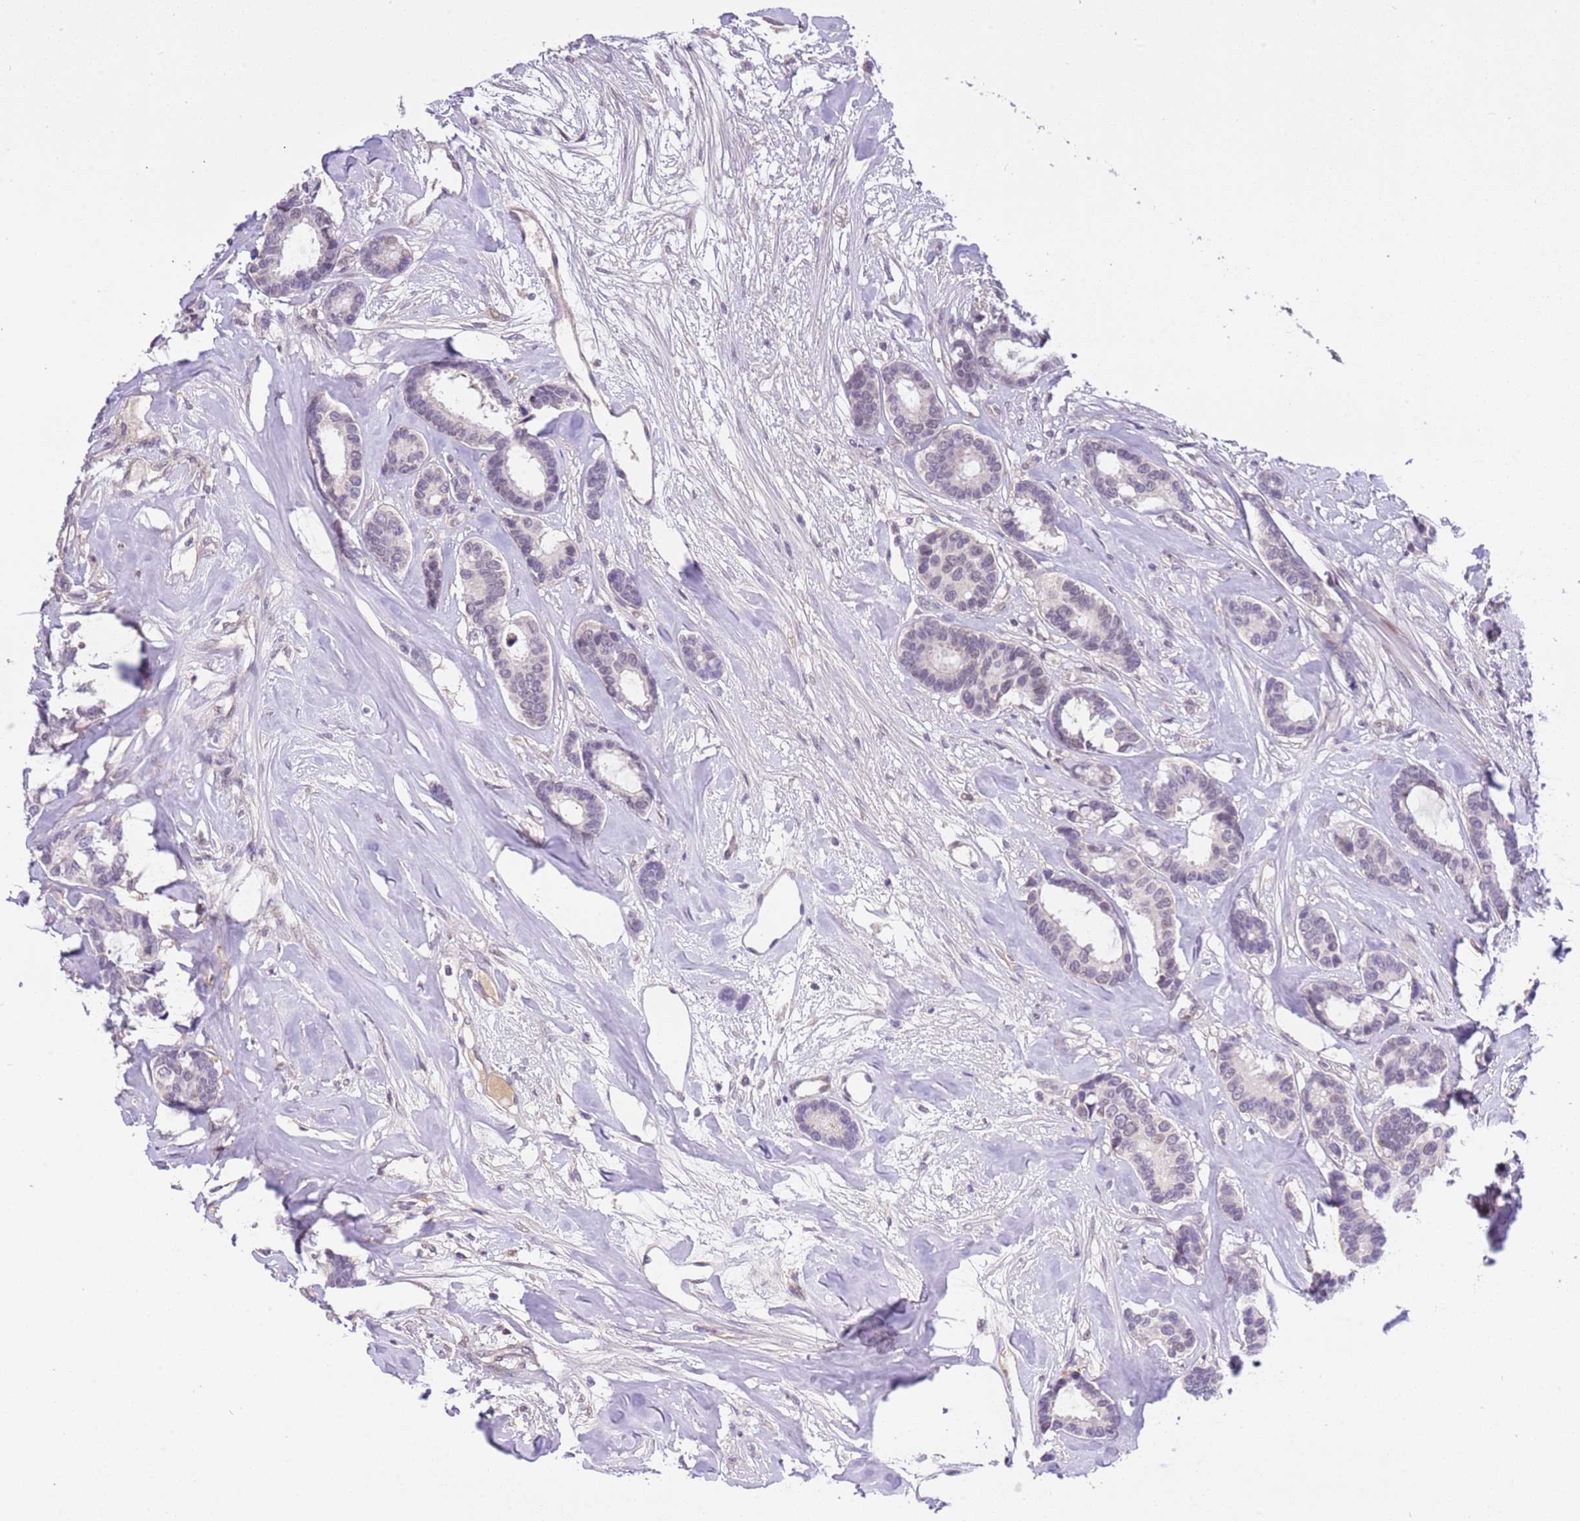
{"staining": {"intensity": "negative", "quantity": "none", "location": "none"}, "tissue": "breast cancer", "cell_type": "Tumor cells", "image_type": "cancer", "snomed": [{"axis": "morphology", "description": "Duct carcinoma"}, {"axis": "topography", "description": "Breast"}], "caption": "Histopathology image shows no protein staining in tumor cells of breast cancer tissue.", "gene": "MAGEF1", "patient": {"sex": "female", "age": 87}}